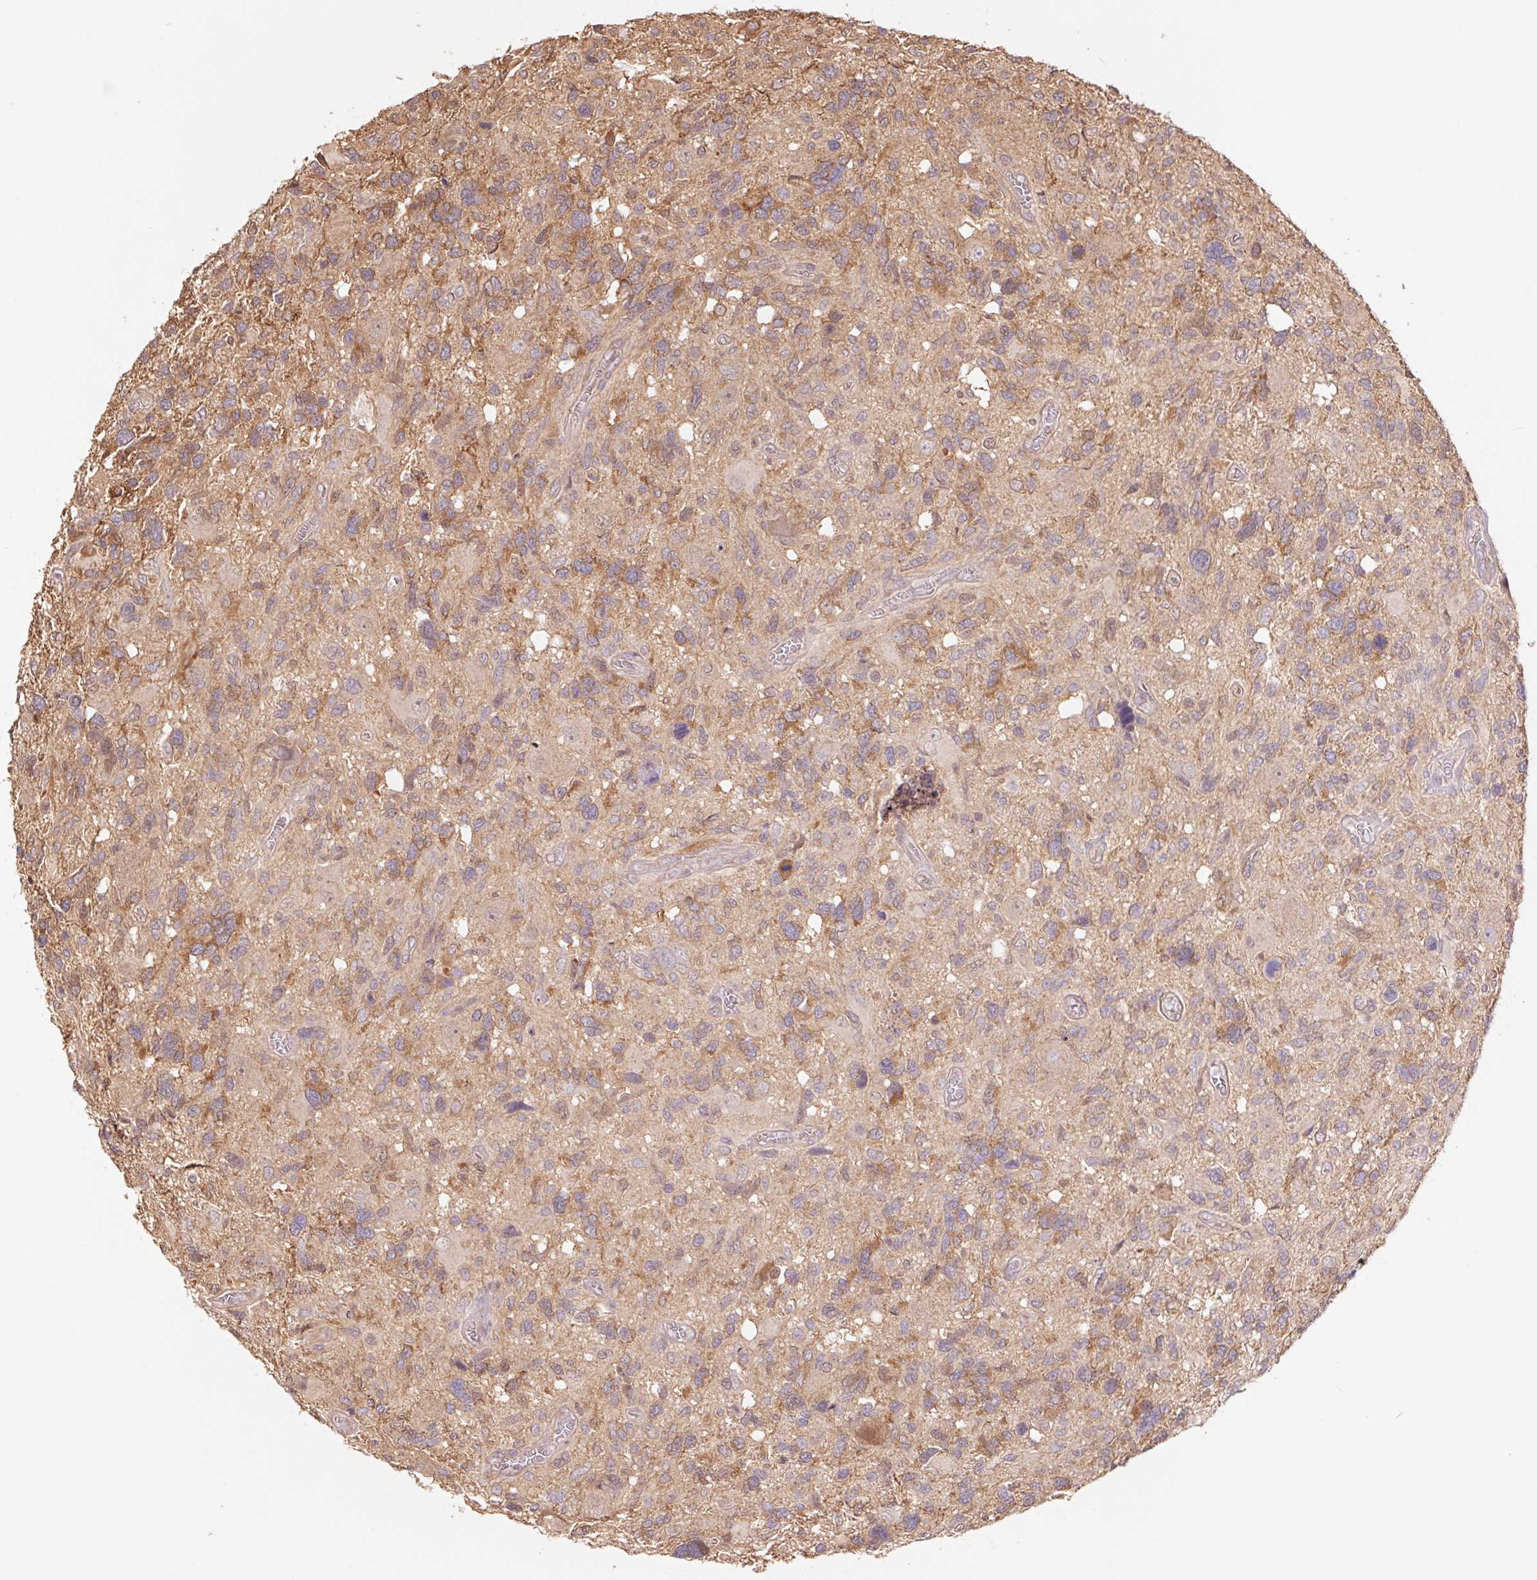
{"staining": {"intensity": "moderate", "quantity": "<25%", "location": "cytoplasmic/membranous"}, "tissue": "glioma", "cell_type": "Tumor cells", "image_type": "cancer", "snomed": [{"axis": "morphology", "description": "Glioma, malignant, High grade"}, {"axis": "topography", "description": "Brain"}], "caption": "Moderate cytoplasmic/membranous positivity is appreciated in about <25% of tumor cells in glioma.", "gene": "RRM1", "patient": {"sex": "male", "age": 49}}